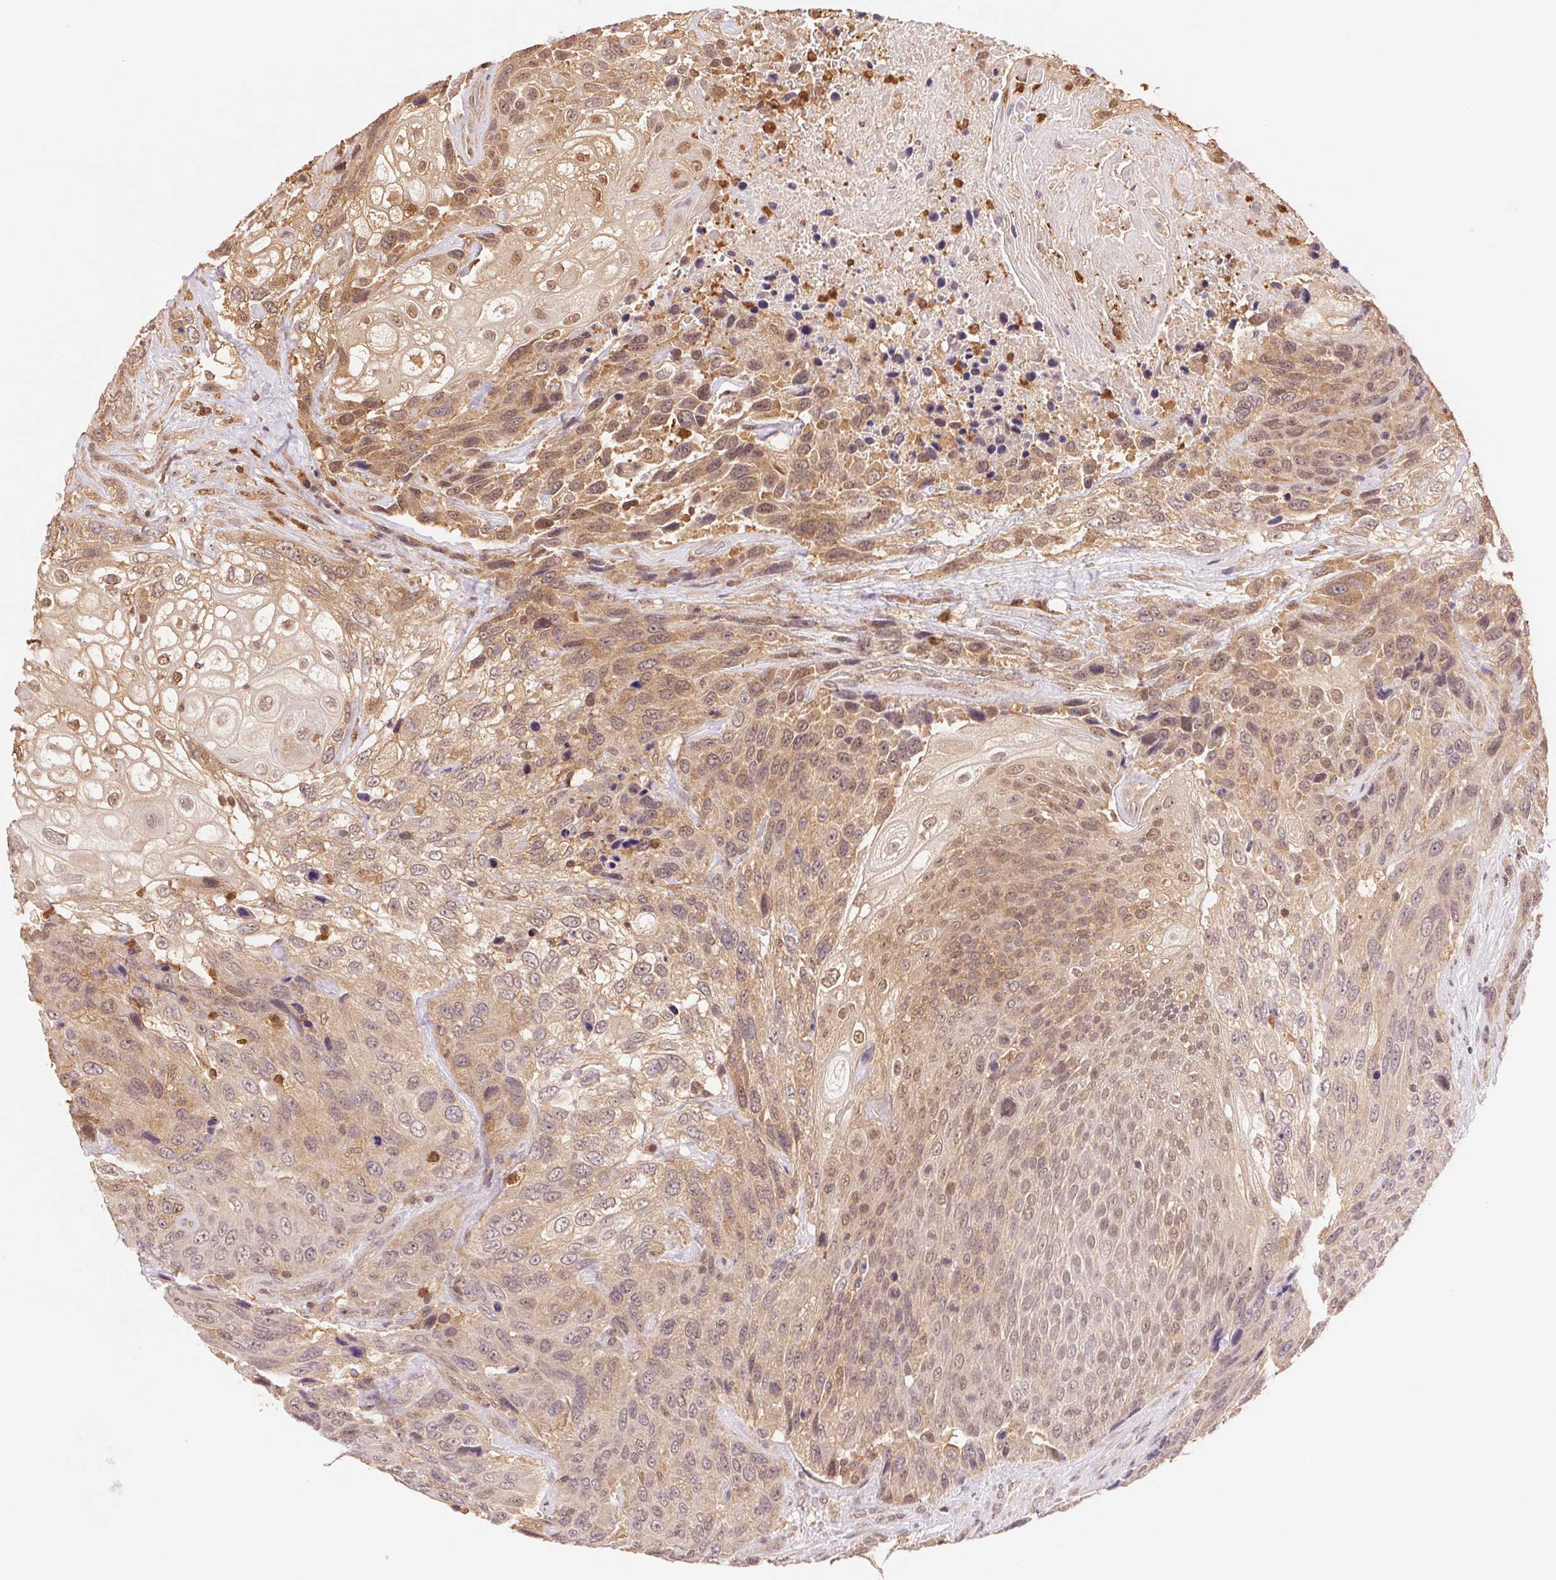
{"staining": {"intensity": "moderate", "quantity": ">75%", "location": "cytoplasmic/membranous,nuclear"}, "tissue": "urothelial cancer", "cell_type": "Tumor cells", "image_type": "cancer", "snomed": [{"axis": "morphology", "description": "Urothelial carcinoma, High grade"}, {"axis": "topography", "description": "Urinary bladder"}], "caption": "Moderate cytoplasmic/membranous and nuclear positivity for a protein is appreciated in approximately >75% of tumor cells of urothelial carcinoma (high-grade) using immunohistochemistry.", "gene": "CDC123", "patient": {"sex": "female", "age": 70}}